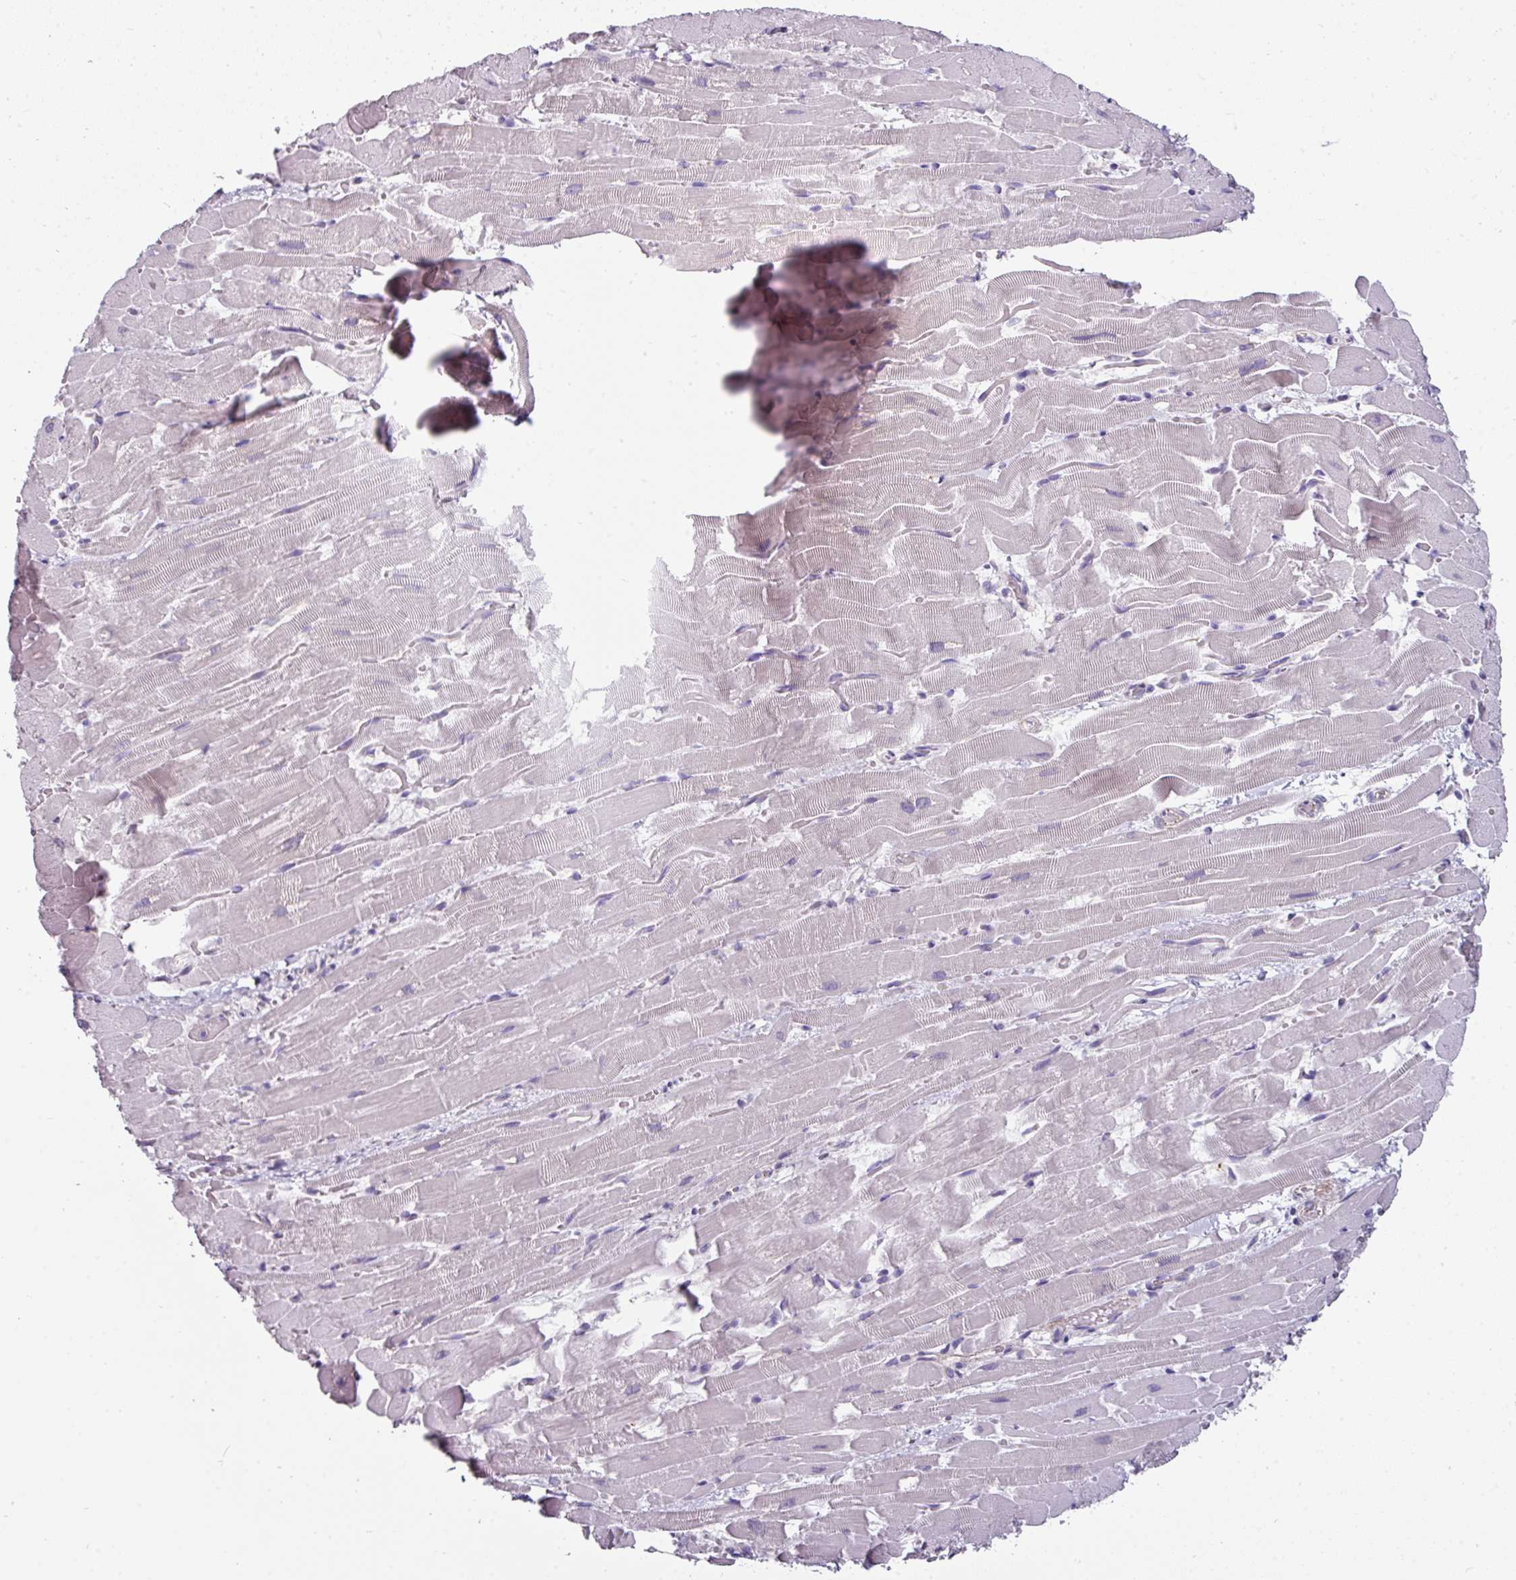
{"staining": {"intensity": "negative", "quantity": "none", "location": "none"}, "tissue": "heart muscle", "cell_type": "Cardiomyocytes", "image_type": "normal", "snomed": [{"axis": "morphology", "description": "Normal tissue, NOS"}, {"axis": "topography", "description": "Heart"}], "caption": "This is an IHC micrograph of benign heart muscle. There is no expression in cardiomyocytes.", "gene": "EYA3", "patient": {"sex": "male", "age": 37}}